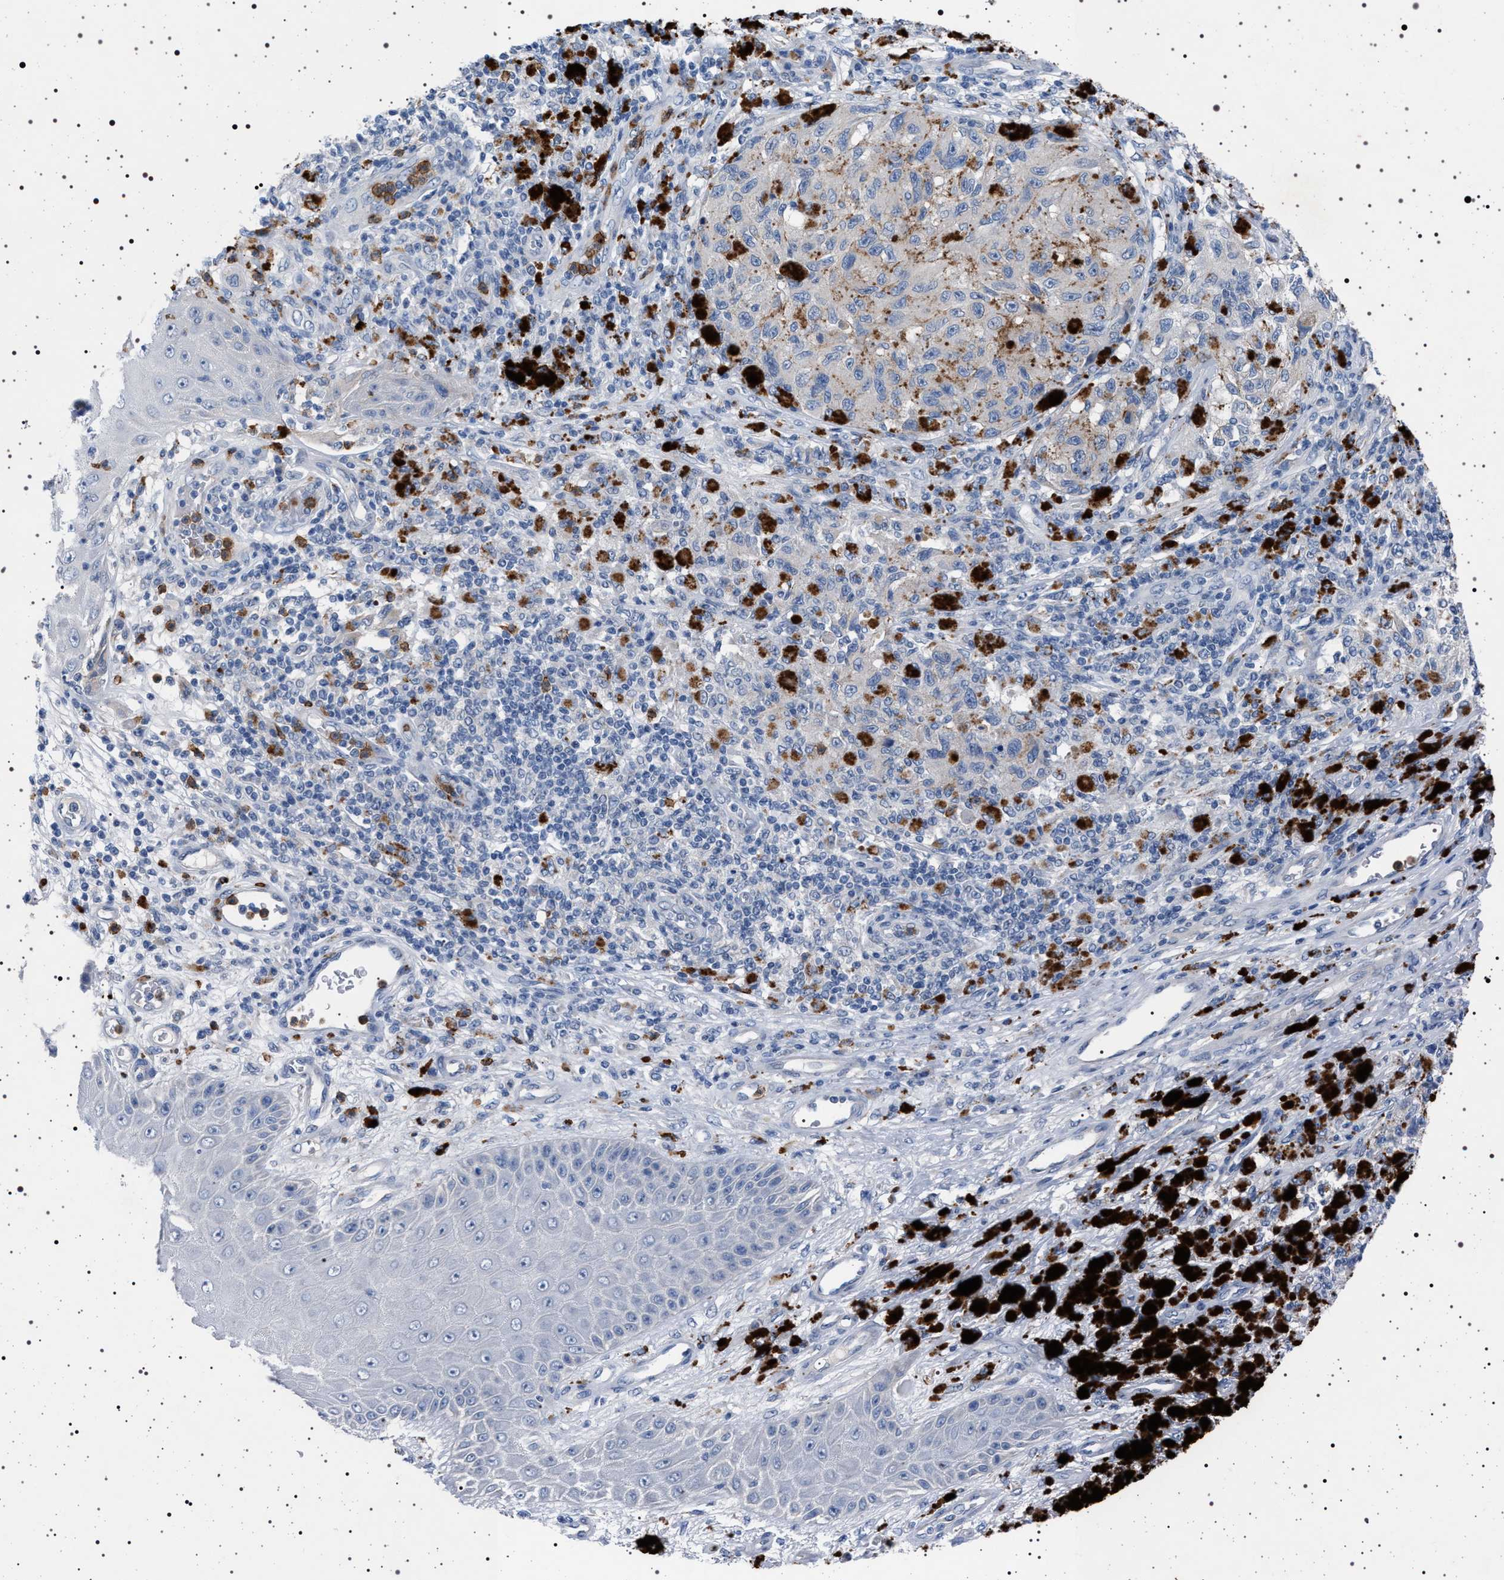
{"staining": {"intensity": "negative", "quantity": "none", "location": "none"}, "tissue": "melanoma", "cell_type": "Tumor cells", "image_type": "cancer", "snomed": [{"axis": "morphology", "description": "Malignant melanoma, NOS"}, {"axis": "topography", "description": "Skin"}], "caption": "An immunohistochemistry (IHC) micrograph of malignant melanoma is shown. There is no staining in tumor cells of malignant melanoma.", "gene": "NAT9", "patient": {"sex": "female", "age": 73}}